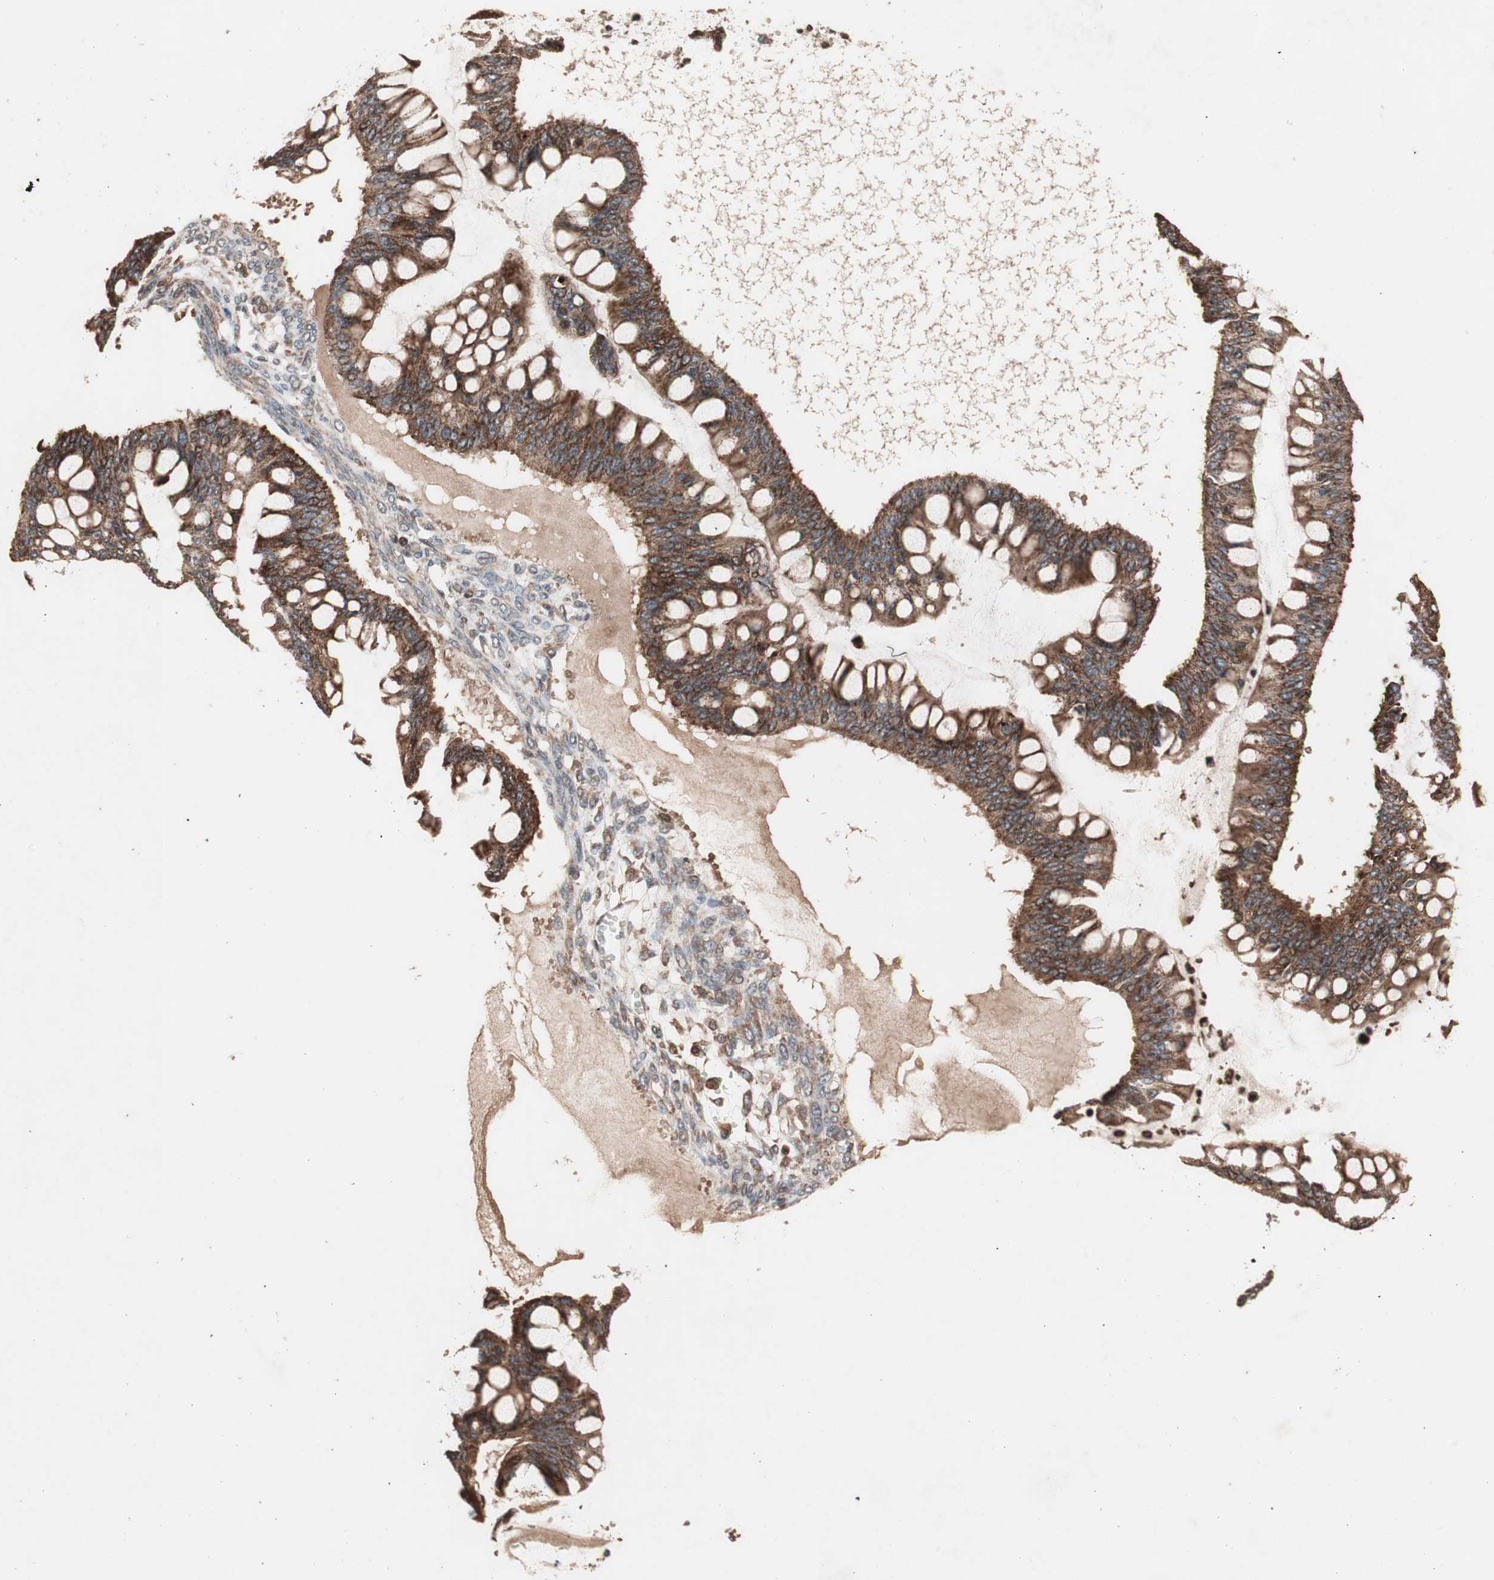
{"staining": {"intensity": "strong", "quantity": ">75%", "location": "cytoplasmic/membranous"}, "tissue": "ovarian cancer", "cell_type": "Tumor cells", "image_type": "cancer", "snomed": [{"axis": "morphology", "description": "Cystadenocarcinoma, mucinous, NOS"}, {"axis": "topography", "description": "Ovary"}], "caption": "Immunohistochemical staining of mucinous cystadenocarcinoma (ovarian) displays high levels of strong cytoplasmic/membranous expression in approximately >75% of tumor cells. (IHC, brightfield microscopy, high magnification).", "gene": "NF2", "patient": {"sex": "female", "age": 73}}